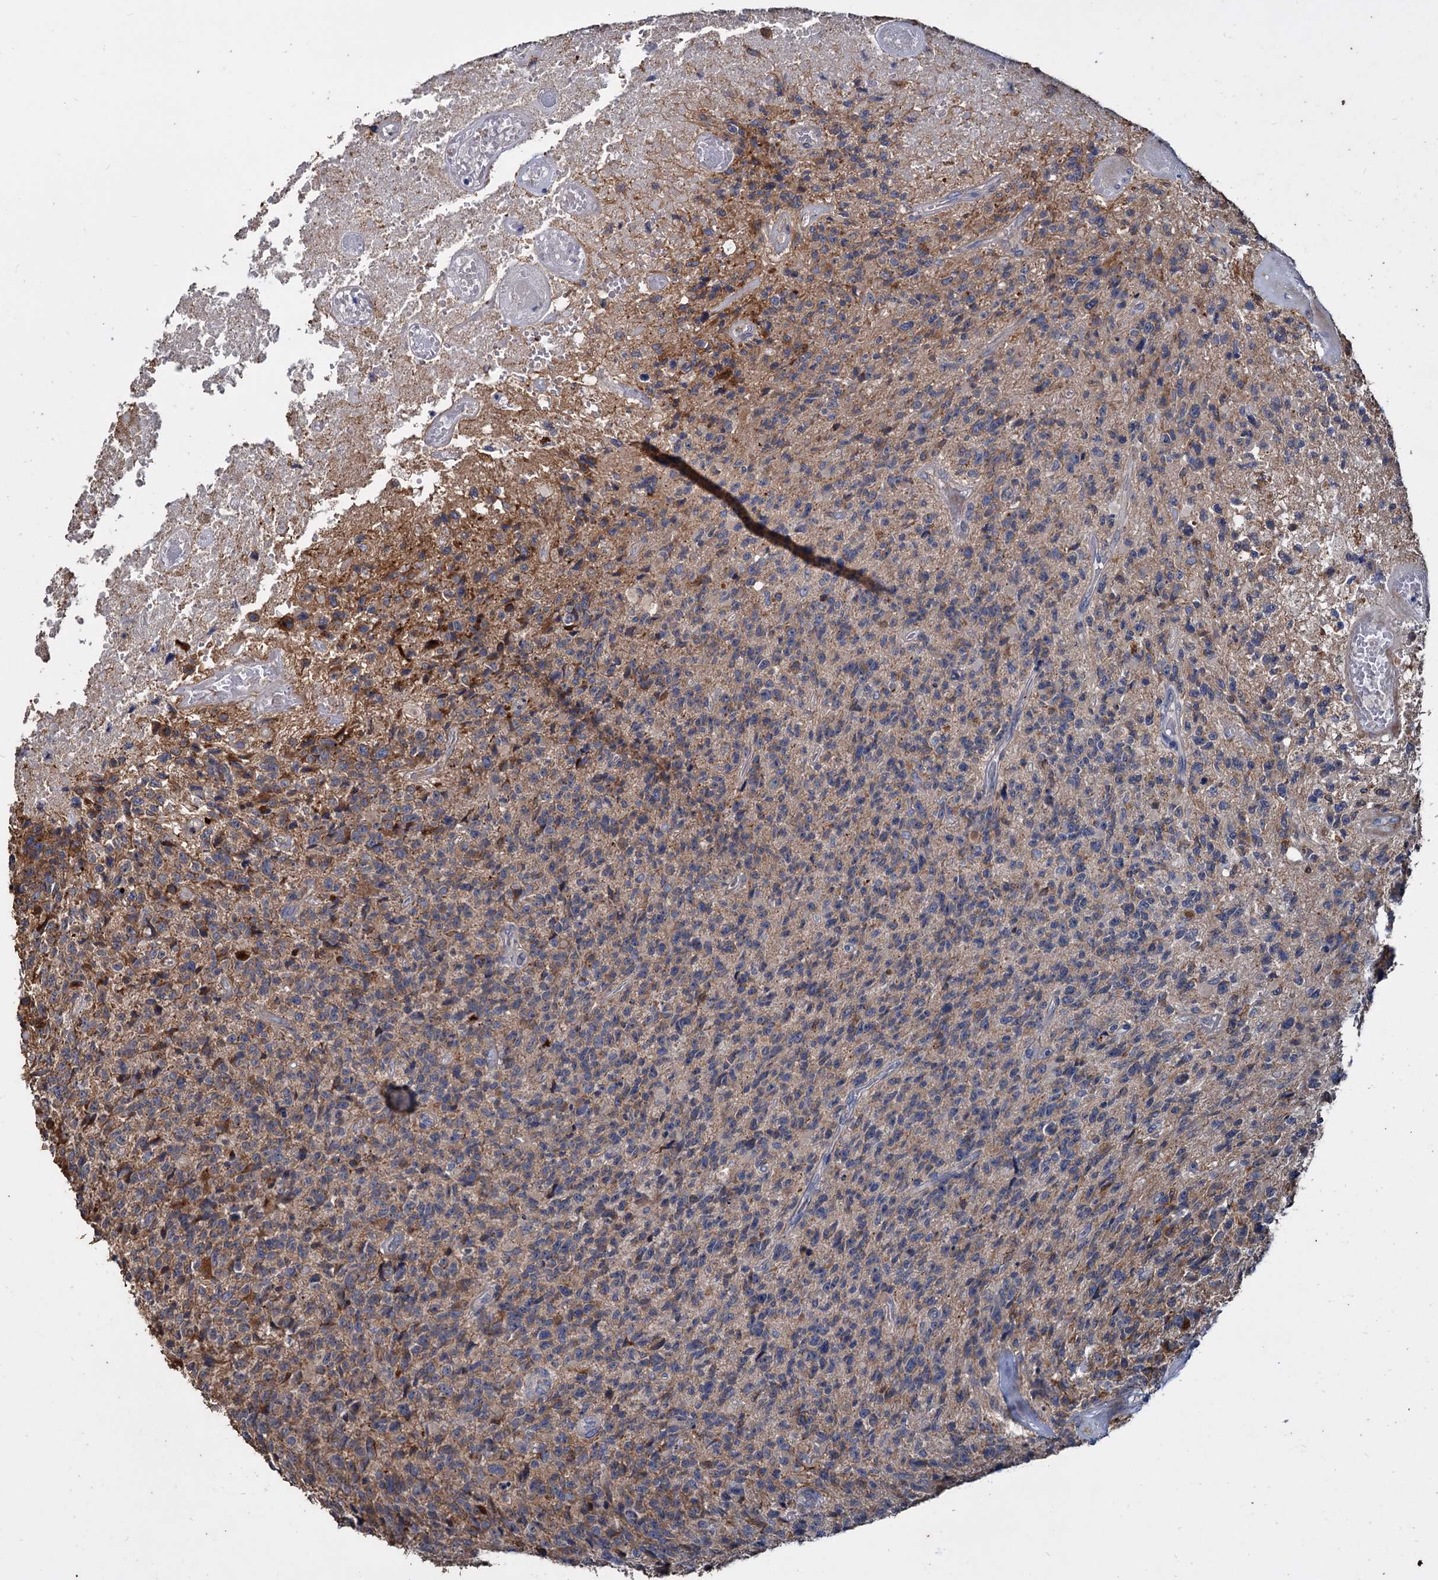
{"staining": {"intensity": "negative", "quantity": "none", "location": "none"}, "tissue": "glioma", "cell_type": "Tumor cells", "image_type": "cancer", "snomed": [{"axis": "morphology", "description": "Glioma, malignant, High grade"}, {"axis": "topography", "description": "Brain"}], "caption": "This is a photomicrograph of immunohistochemistry (IHC) staining of malignant glioma (high-grade), which shows no staining in tumor cells.", "gene": "DEPDC4", "patient": {"sex": "male", "age": 76}}